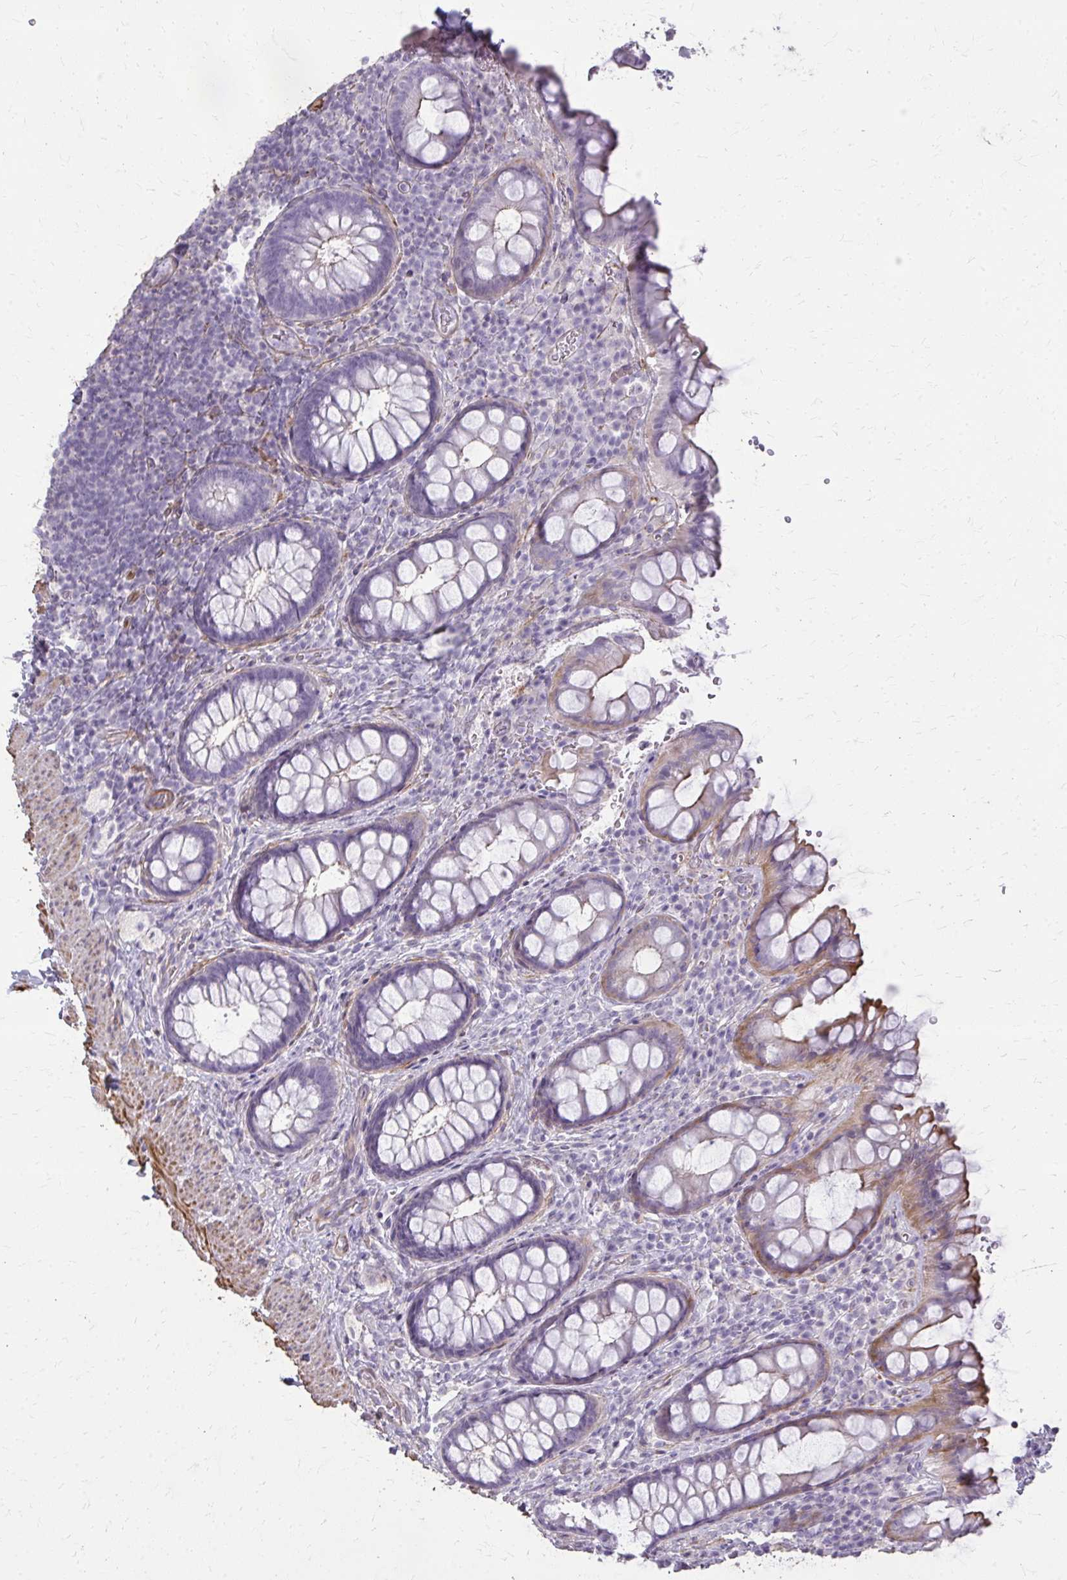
{"staining": {"intensity": "moderate", "quantity": "<25%", "location": "cytoplasmic/membranous"}, "tissue": "rectum", "cell_type": "Glandular cells", "image_type": "normal", "snomed": [{"axis": "morphology", "description": "Normal tissue, NOS"}, {"axis": "topography", "description": "Rectum"}, {"axis": "topography", "description": "Peripheral nerve tissue"}], "caption": "The histopathology image shows immunohistochemical staining of unremarkable rectum. There is moderate cytoplasmic/membranous expression is appreciated in about <25% of glandular cells. The staining was performed using DAB (3,3'-diaminobenzidine), with brown indicating positive protein expression. Nuclei are stained blue with hematoxylin.", "gene": "TENM4", "patient": {"sex": "female", "age": 69}}